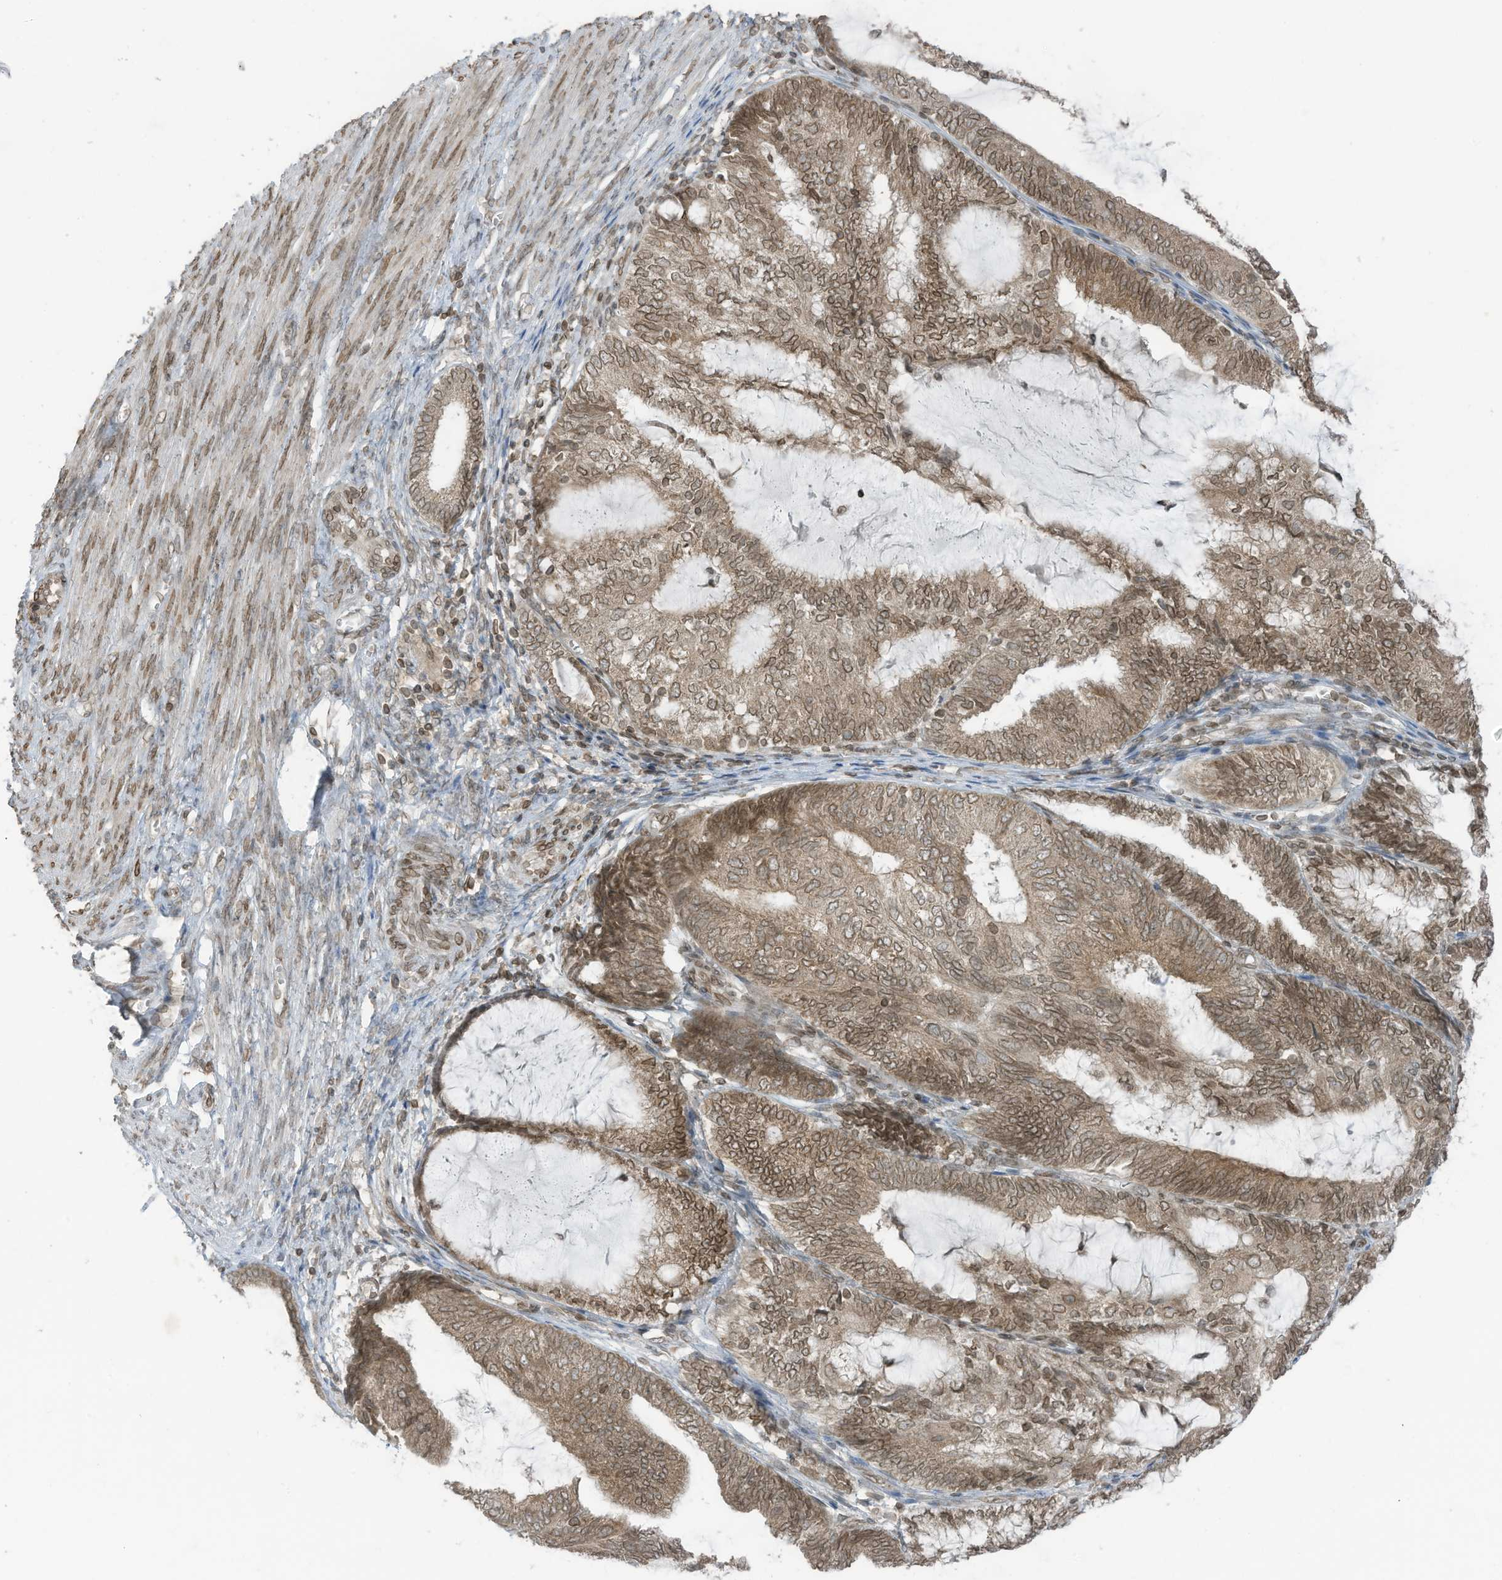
{"staining": {"intensity": "moderate", "quantity": ">75%", "location": "cytoplasmic/membranous,nuclear"}, "tissue": "endometrial cancer", "cell_type": "Tumor cells", "image_type": "cancer", "snomed": [{"axis": "morphology", "description": "Adenocarcinoma, NOS"}, {"axis": "topography", "description": "Endometrium"}], "caption": "DAB immunohistochemical staining of human endometrial adenocarcinoma reveals moderate cytoplasmic/membranous and nuclear protein staining in about >75% of tumor cells.", "gene": "RABL3", "patient": {"sex": "female", "age": 81}}